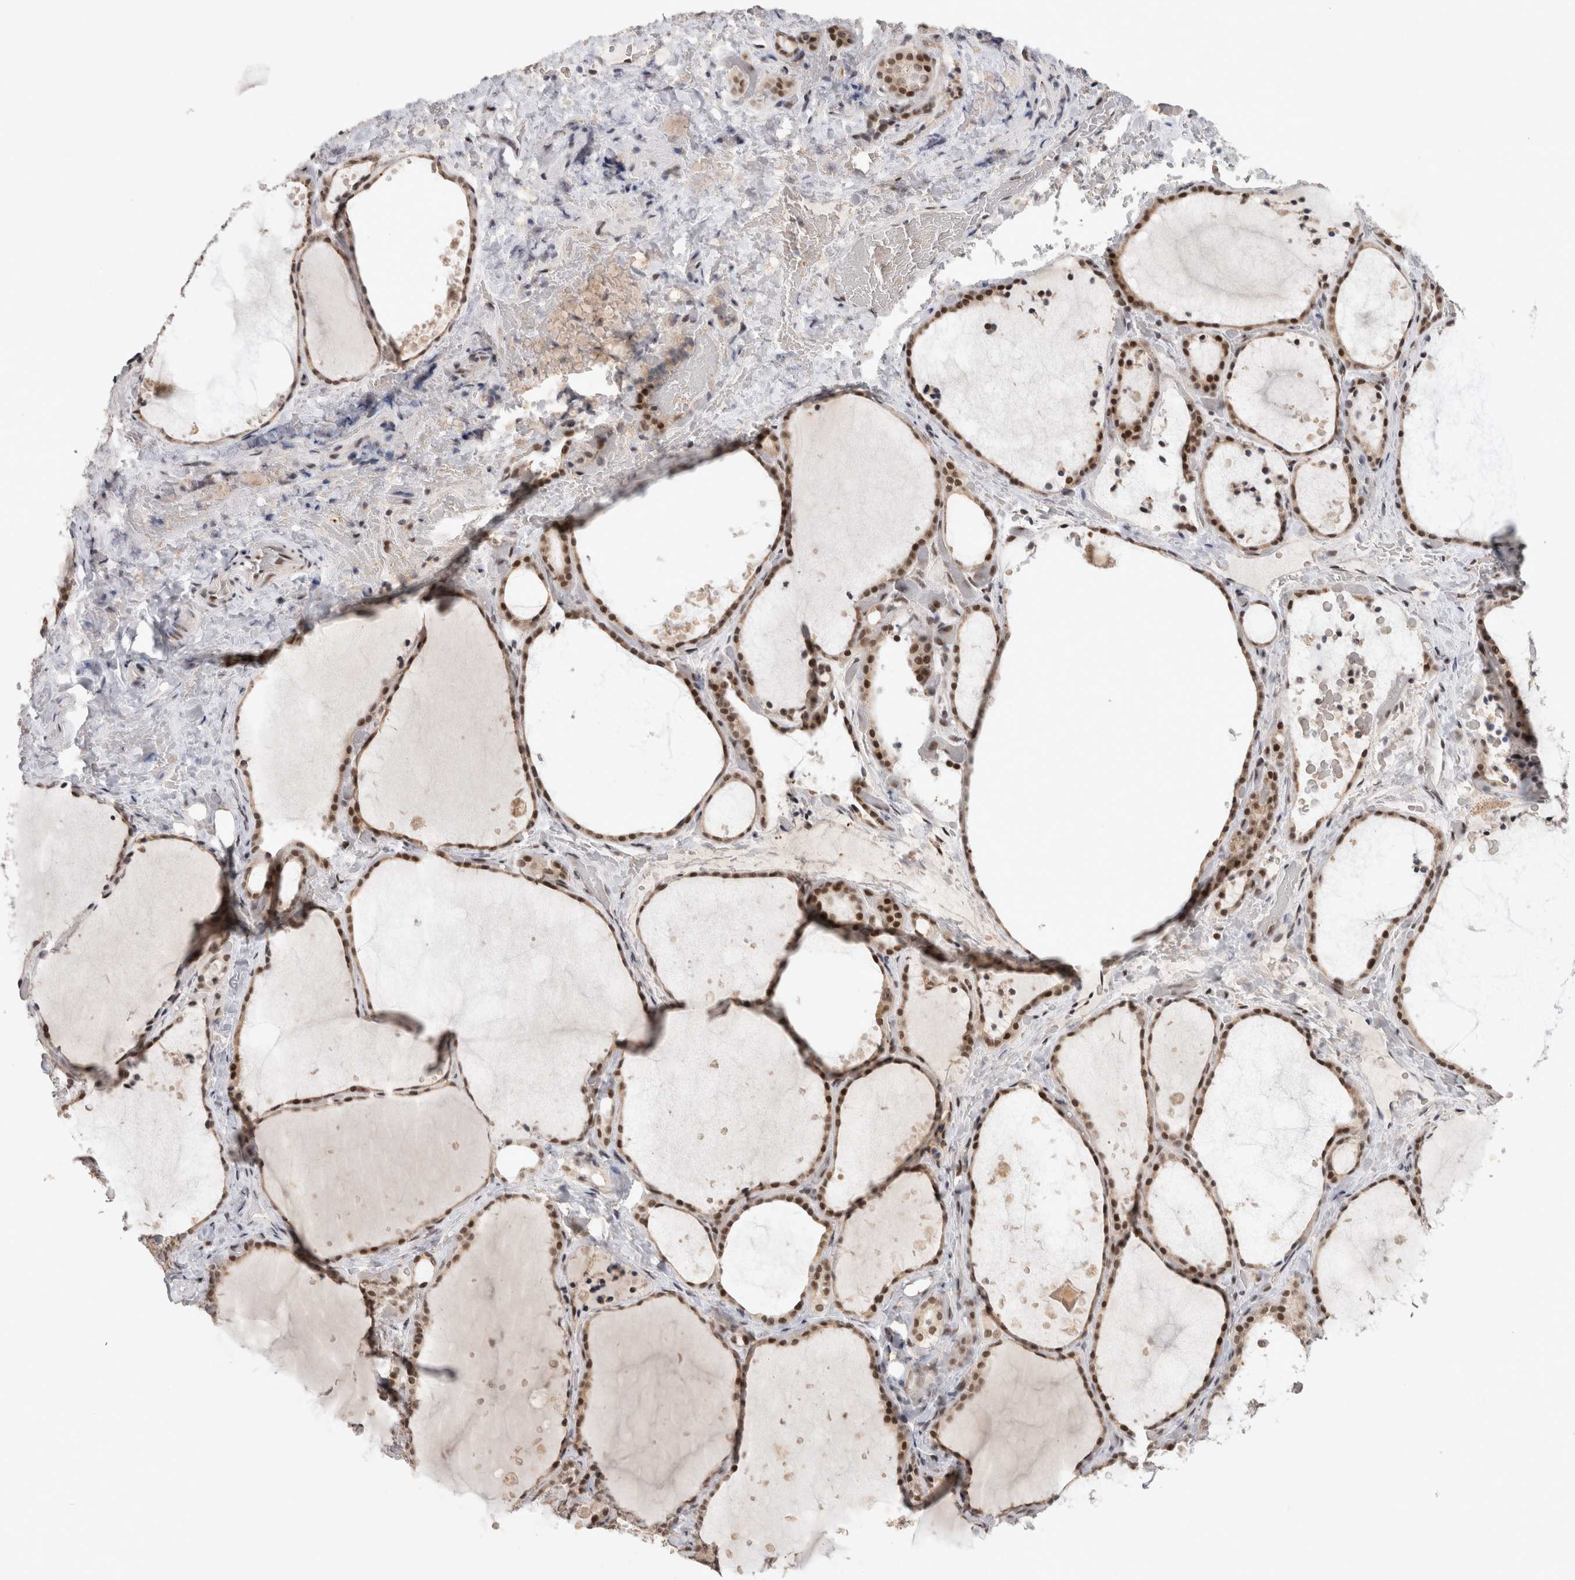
{"staining": {"intensity": "strong", "quantity": ">75%", "location": "nuclear"}, "tissue": "thyroid gland", "cell_type": "Glandular cells", "image_type": "normal", "snomed": [{"axis": "morphology", "description": "Normal tissue, NOS"}, {"axis": "topography", "description": "Thyroid gland"}], "caption": "Thyroid gland stained with IHC displays strong nuclear staining in approximately >75% of glandular cells.", "gene": "HESX1", "patient": {"sex": "female", "age": 44}}